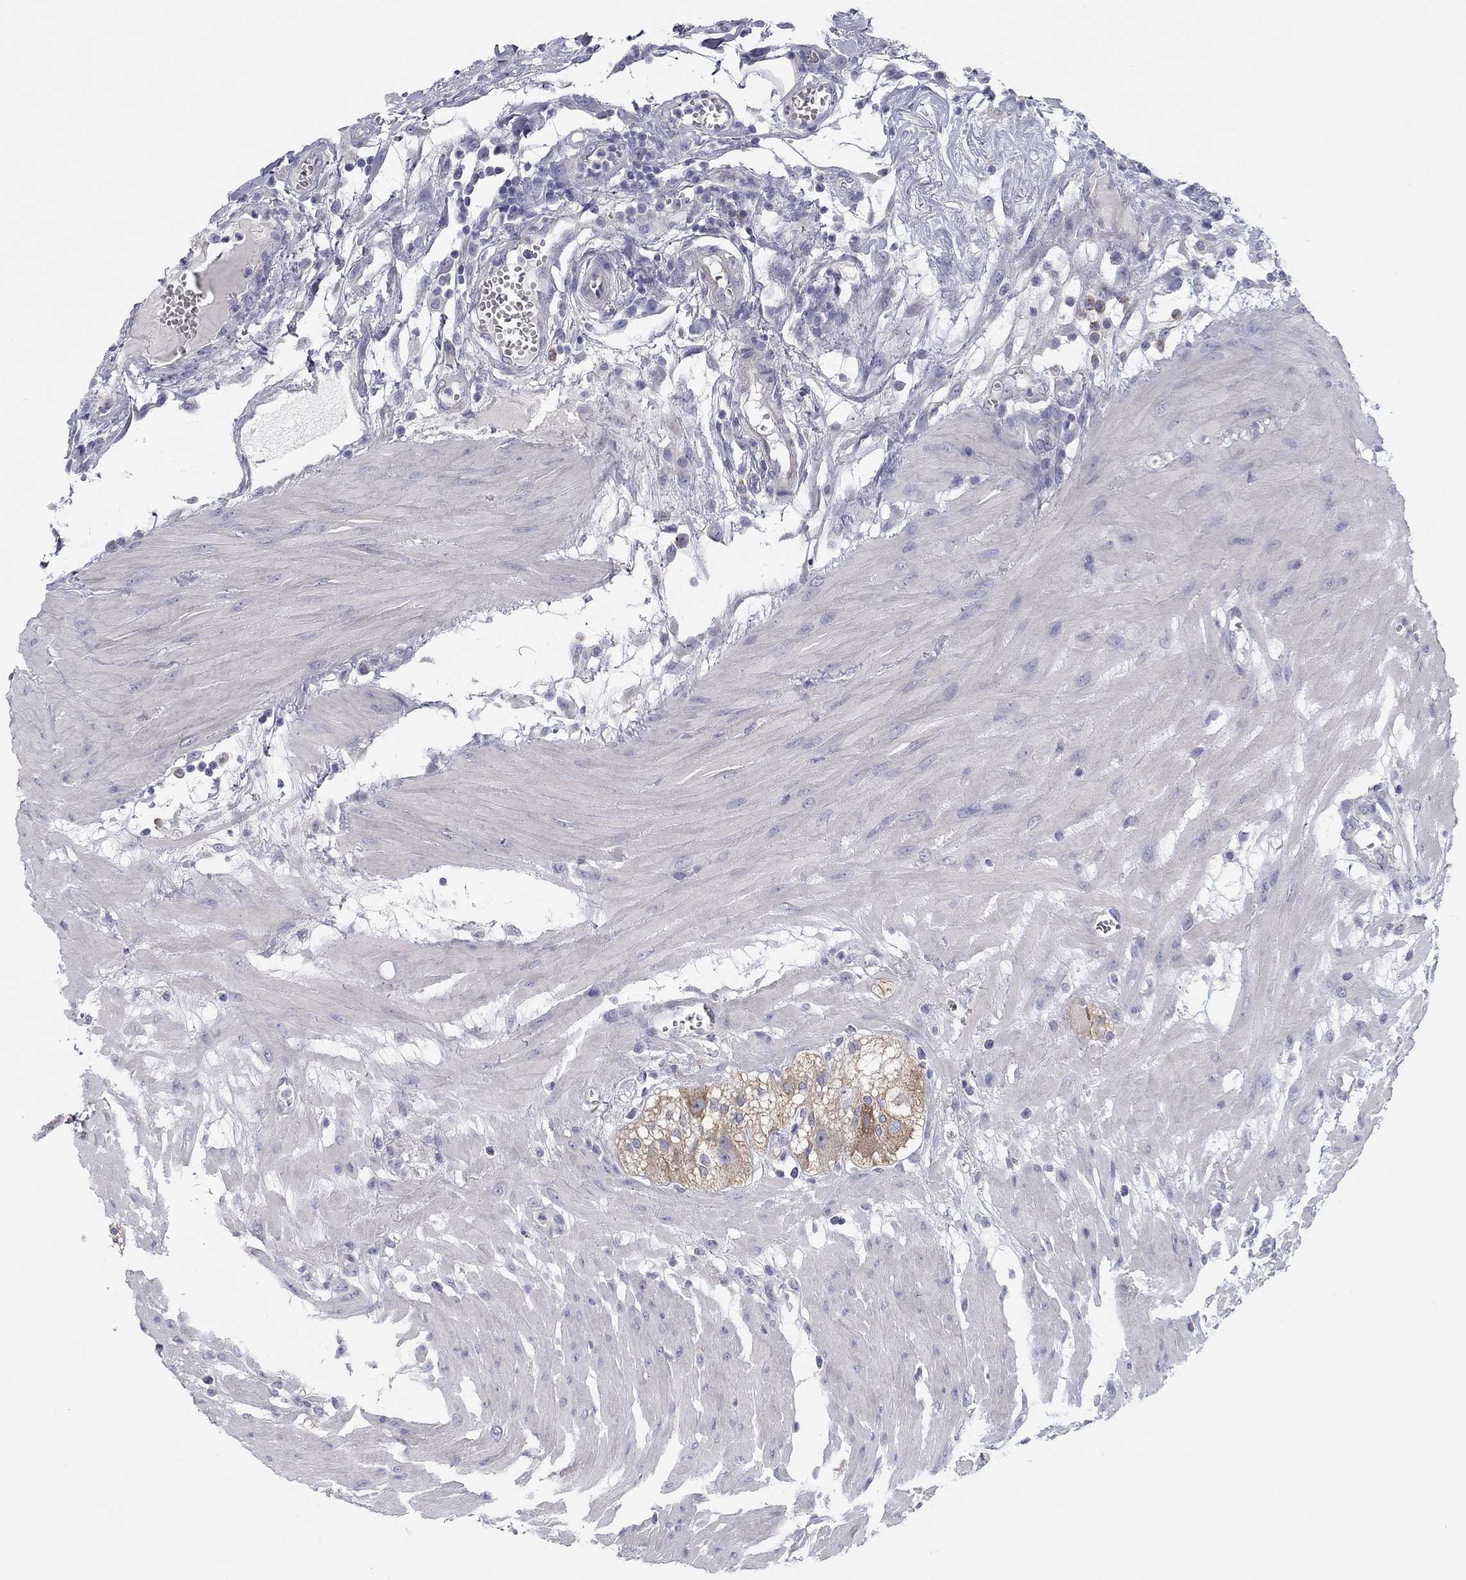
{"staining": {"intensity": "negative", "quantity": "none", "location": "none"}, "tissue": "colon", "cell_type": "Endothelial cells", "image_type": "normal", "snomed": [{"axis": "morphology", "description": "Normal tissue, NOS"}, {"axis": "morphology", "description": "Adenocarcinoma, NOS"}, {"axis": "topography", "description": "Colon"}], "caption": "DAB (3,3'-diaminobenzidine) immunohistochemical staining of benign colon reveals no significant expression in endothelial cells. Nuclei are stained in blue.", "gene": "SEPTIN3", "patient": {"sex": "male", "age": 65}}